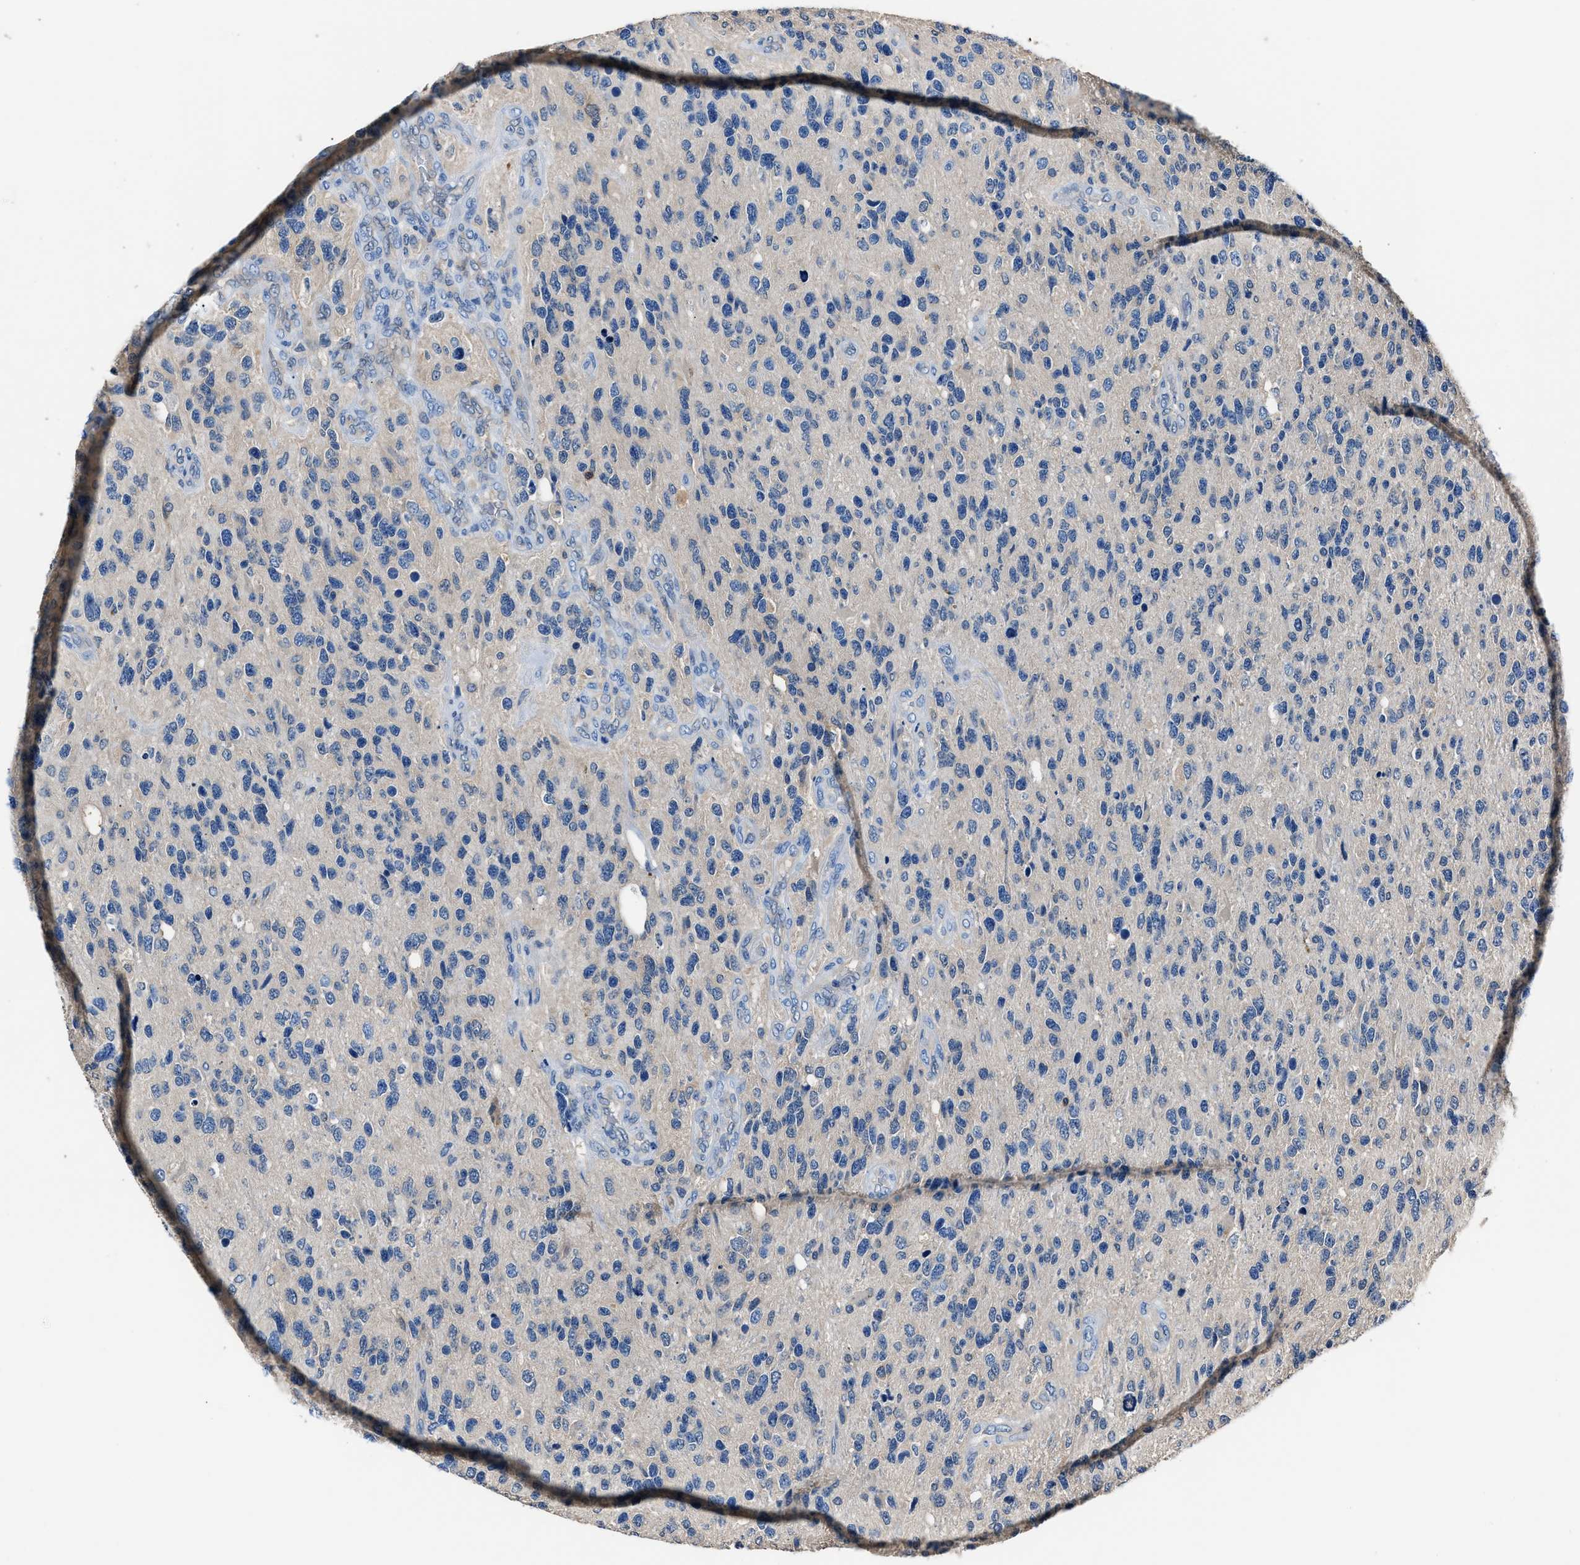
{"staining": {"intensity": "negative", "quantity": "none", "location": "none"}, "tissue": "glioma", "cell_type": "Tumor cells", "image_type": "cancer", "snomed": [{"axis": "morphology", "description": "Glioma, malignant, High grade"}, {"axis": "topography", "description": "Brain"}], "caption": "There is no significant expression in tumor cells of glioma. (Immunohistochemistry, brightfield microscopy, high magnification).", "gene": "GSTP1", "patient": {"sex": "female", "age": 58}}